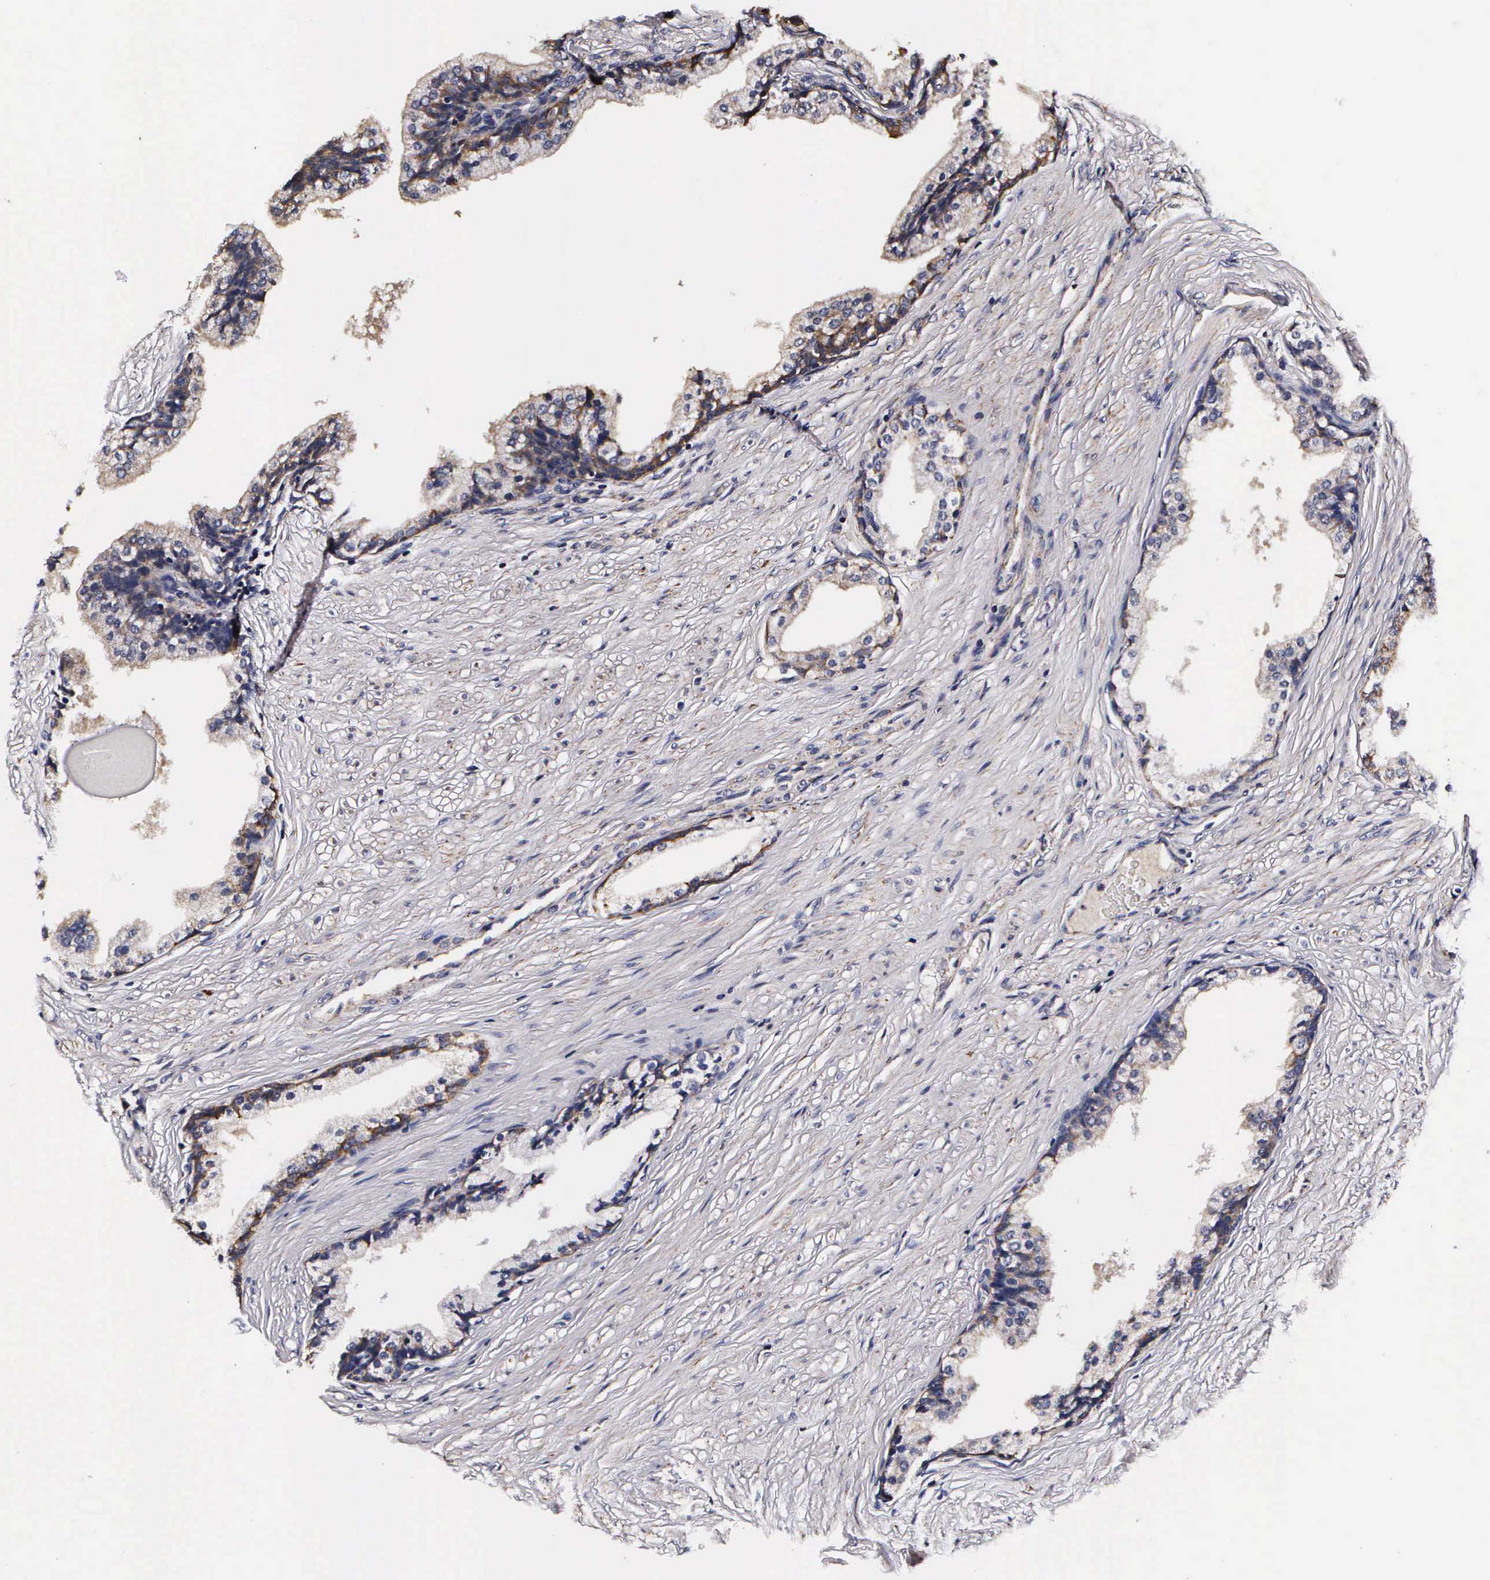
{"staining": {"intensity": "weak", "quantity": ">75%", "location": "cytoplasmic/membranous"}, "tissue": "prostate cancer", "cell_type": "Tumor cells", "image_type": "cancer", "snomed": [{"axis": "morphology", "description": "Adenocarcinoma, Medium grade"}, {"axis": "topography", "description": "Prostate"}], "caption": "Prostate cancer stained for a protein (brown) demonstrates weak cytoplasmic/membranous positive staining in approximately >75% of tumor cells.", "gene": "PSMA3", "patient": {"sex": "male", "age": 60}}